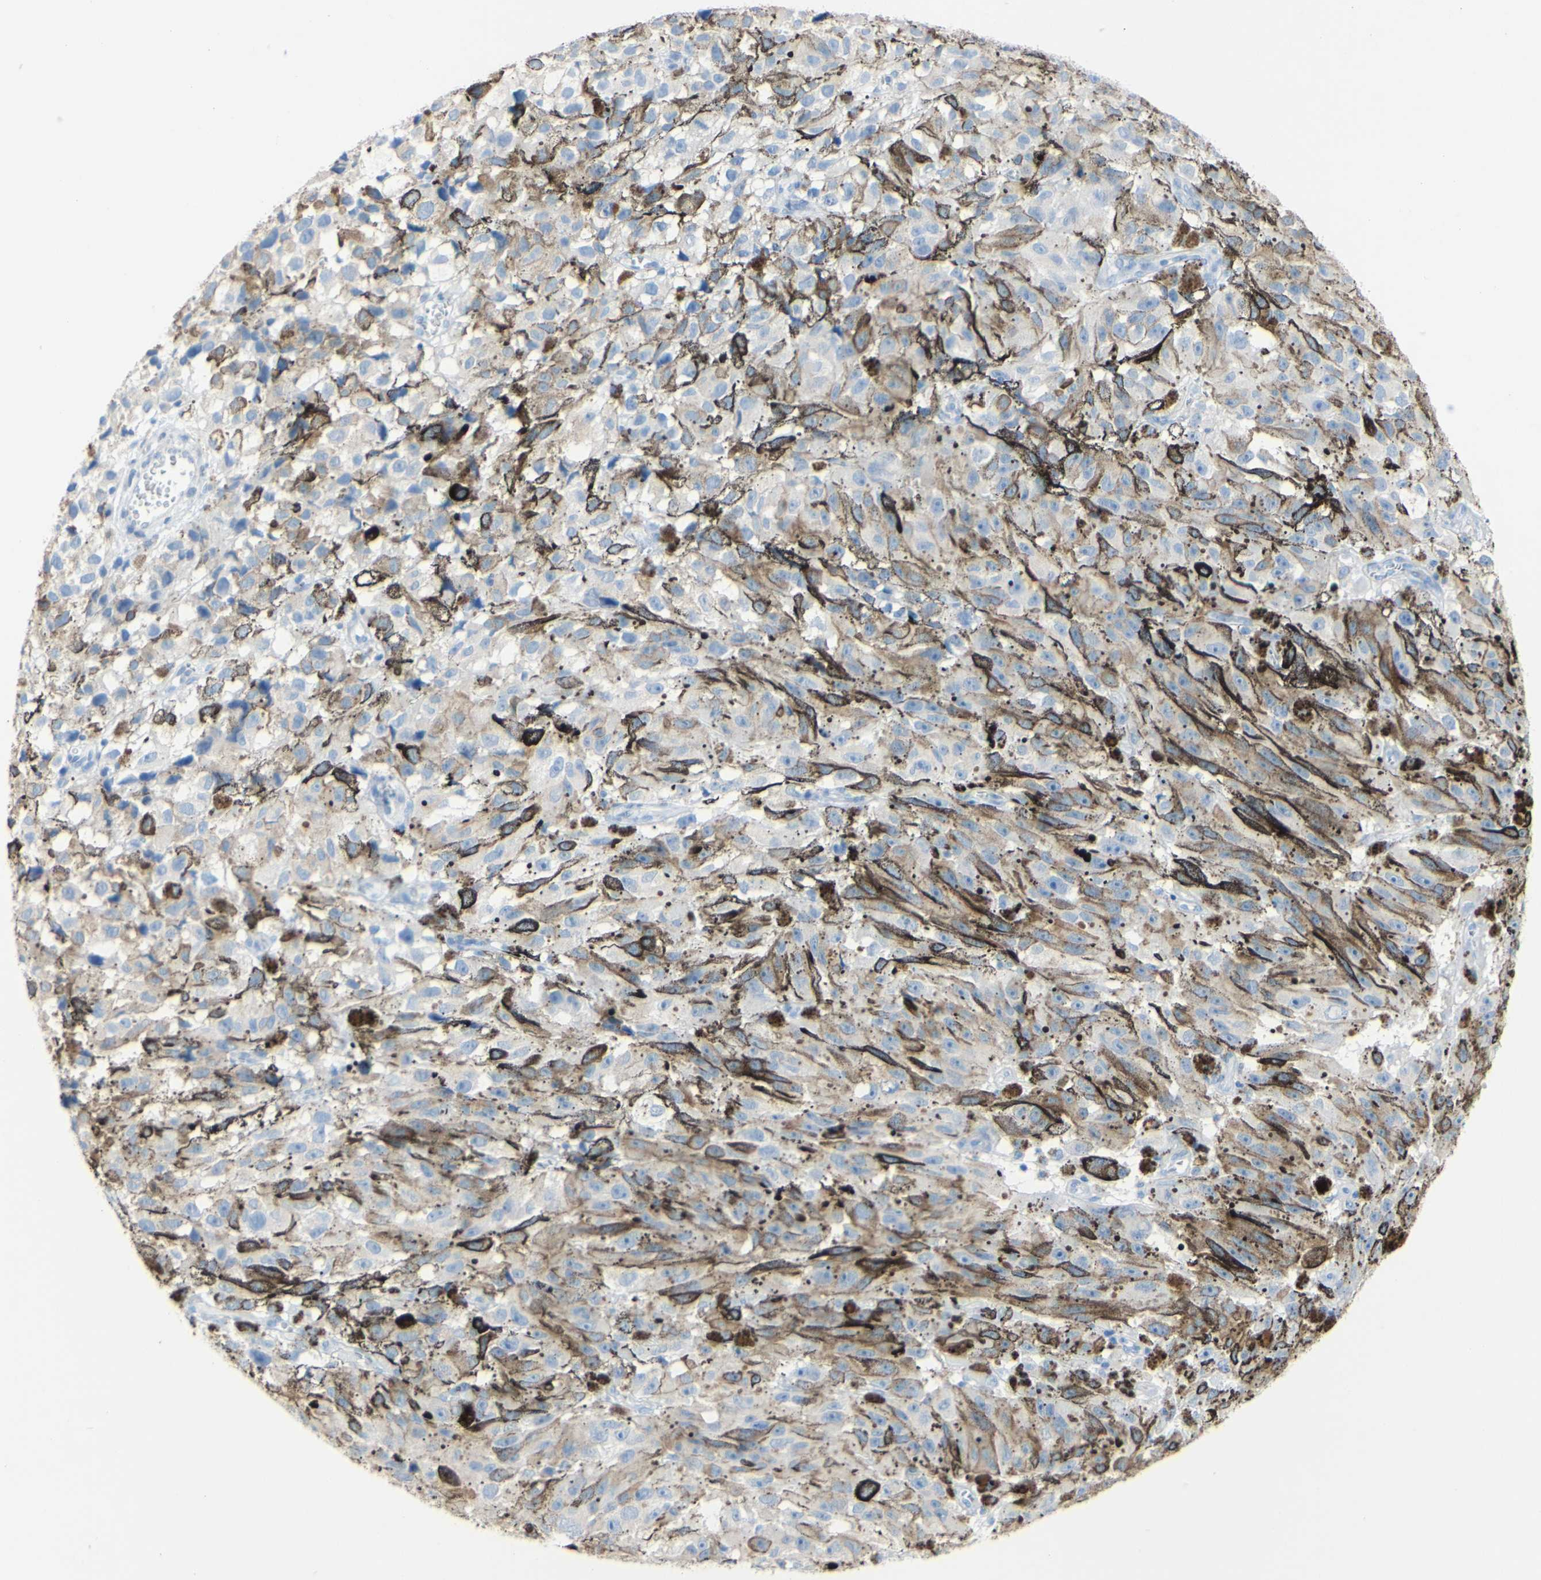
{"staining": {"intensity": "negative", "quantity": "none", "location": "none"}, "tissue": "melanoma", "cell_type": "Tumor cells", "image_type": "cancer", "snomed": [{"axis": "morphology", "description": "Malignant melanoma, NOS"}, {"axis": "topography", "description": "Skin"}], "caption": "An immunohistochemistry (IHC) image of malignant melanoma is shown. There is no staining in tumor cells of malignant melanoma. (IHC, brightfield microscopy, high magnification).", "gene": "DSC2", "patient": {"sex": "female", "age": 104}}